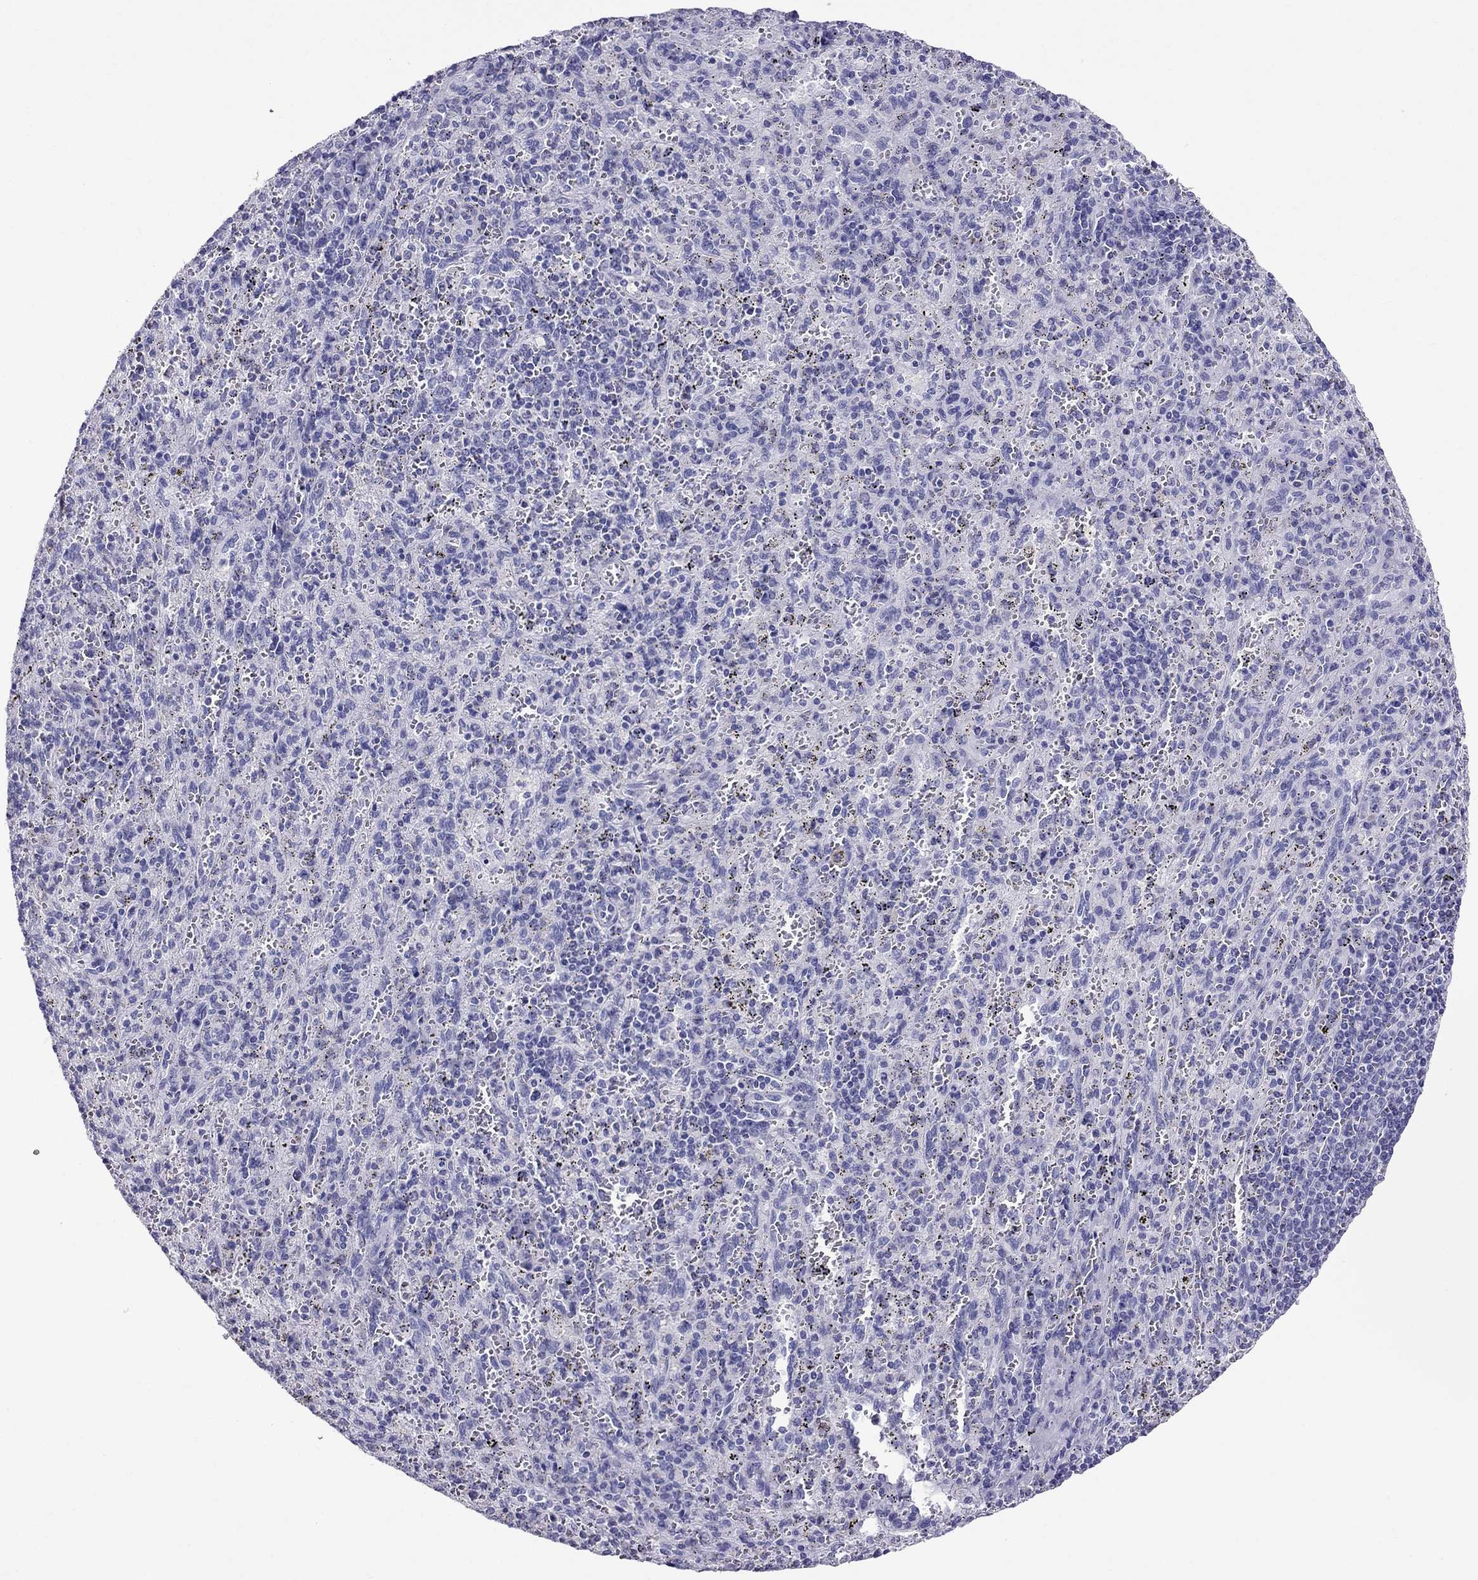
{"staining": {"intensity": "negative", "quantity": "none", "location": "none"}, "tissue": "spleen", "cell_type": "Cells in red pulp", "image_type": "normal", "snomed": [{"axis": "morphology", "description": "Normal tissue, NOS"}, {"axis": "topography", "description": "Spleen"}], "caption": "Spleen stained for a protein using IHC shows no staining cells in red pulp.", "gene": "TTLL13", "patient": {"sex": "male", "age": 57}}